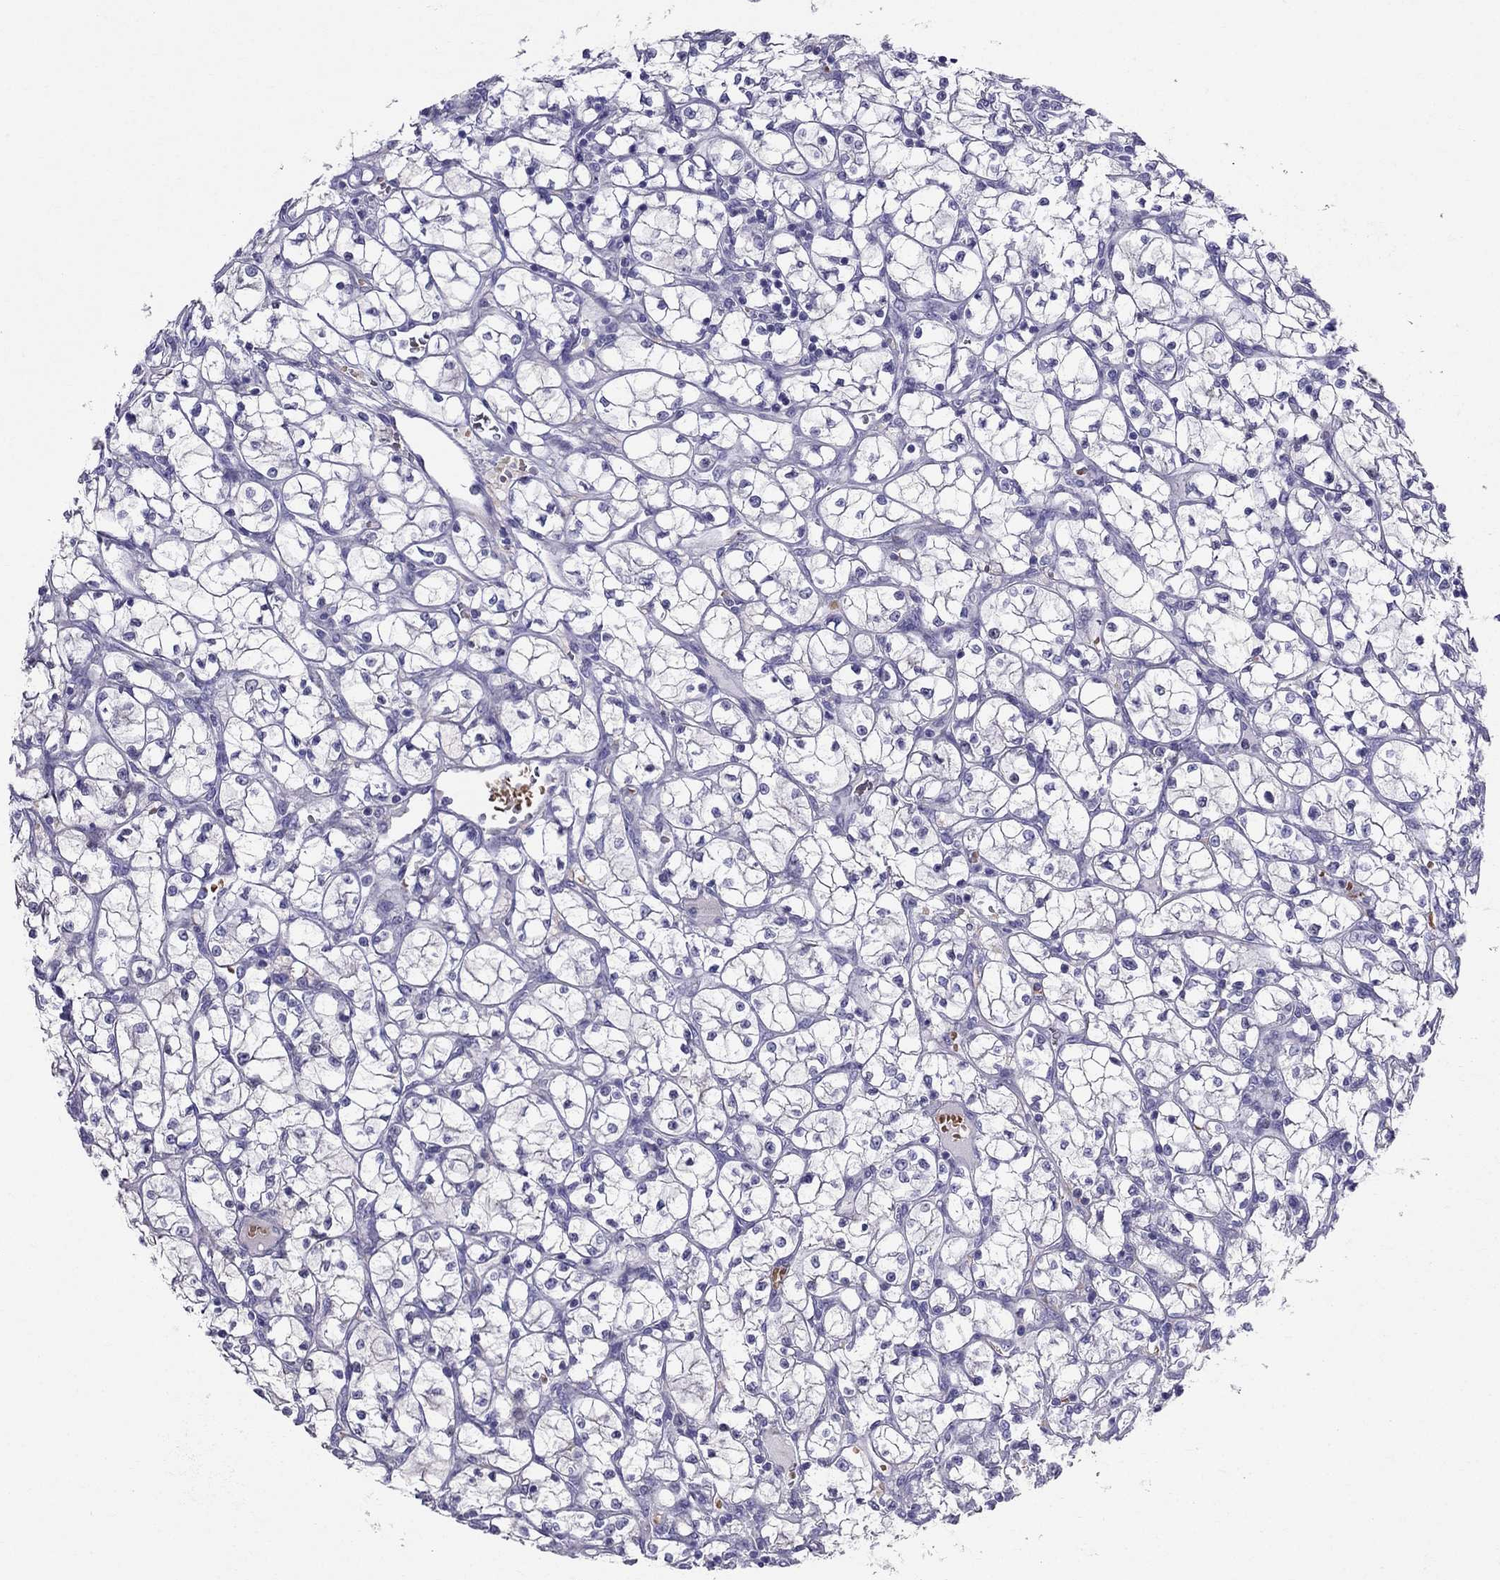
{"staining": {"intensity": "negative", "quantity": "none", "location": "none"}, "tissue": "renal cancer", "cell_type": "Tumor cells", "image_type": "cancer", "snomed": [{"axis": "morphology", "description": "Adenocarcinoma, NOS"}, {"axis": "topography", "description": "Kidney"}], "caption": "The immunohistochemistry photomicrograph has no significant positivity in tumor cells of renal cancer tissue. Nuclei are stained in blue.", "gene": "DNAAF6", "patient": {"sex": "female", "age": 64}}